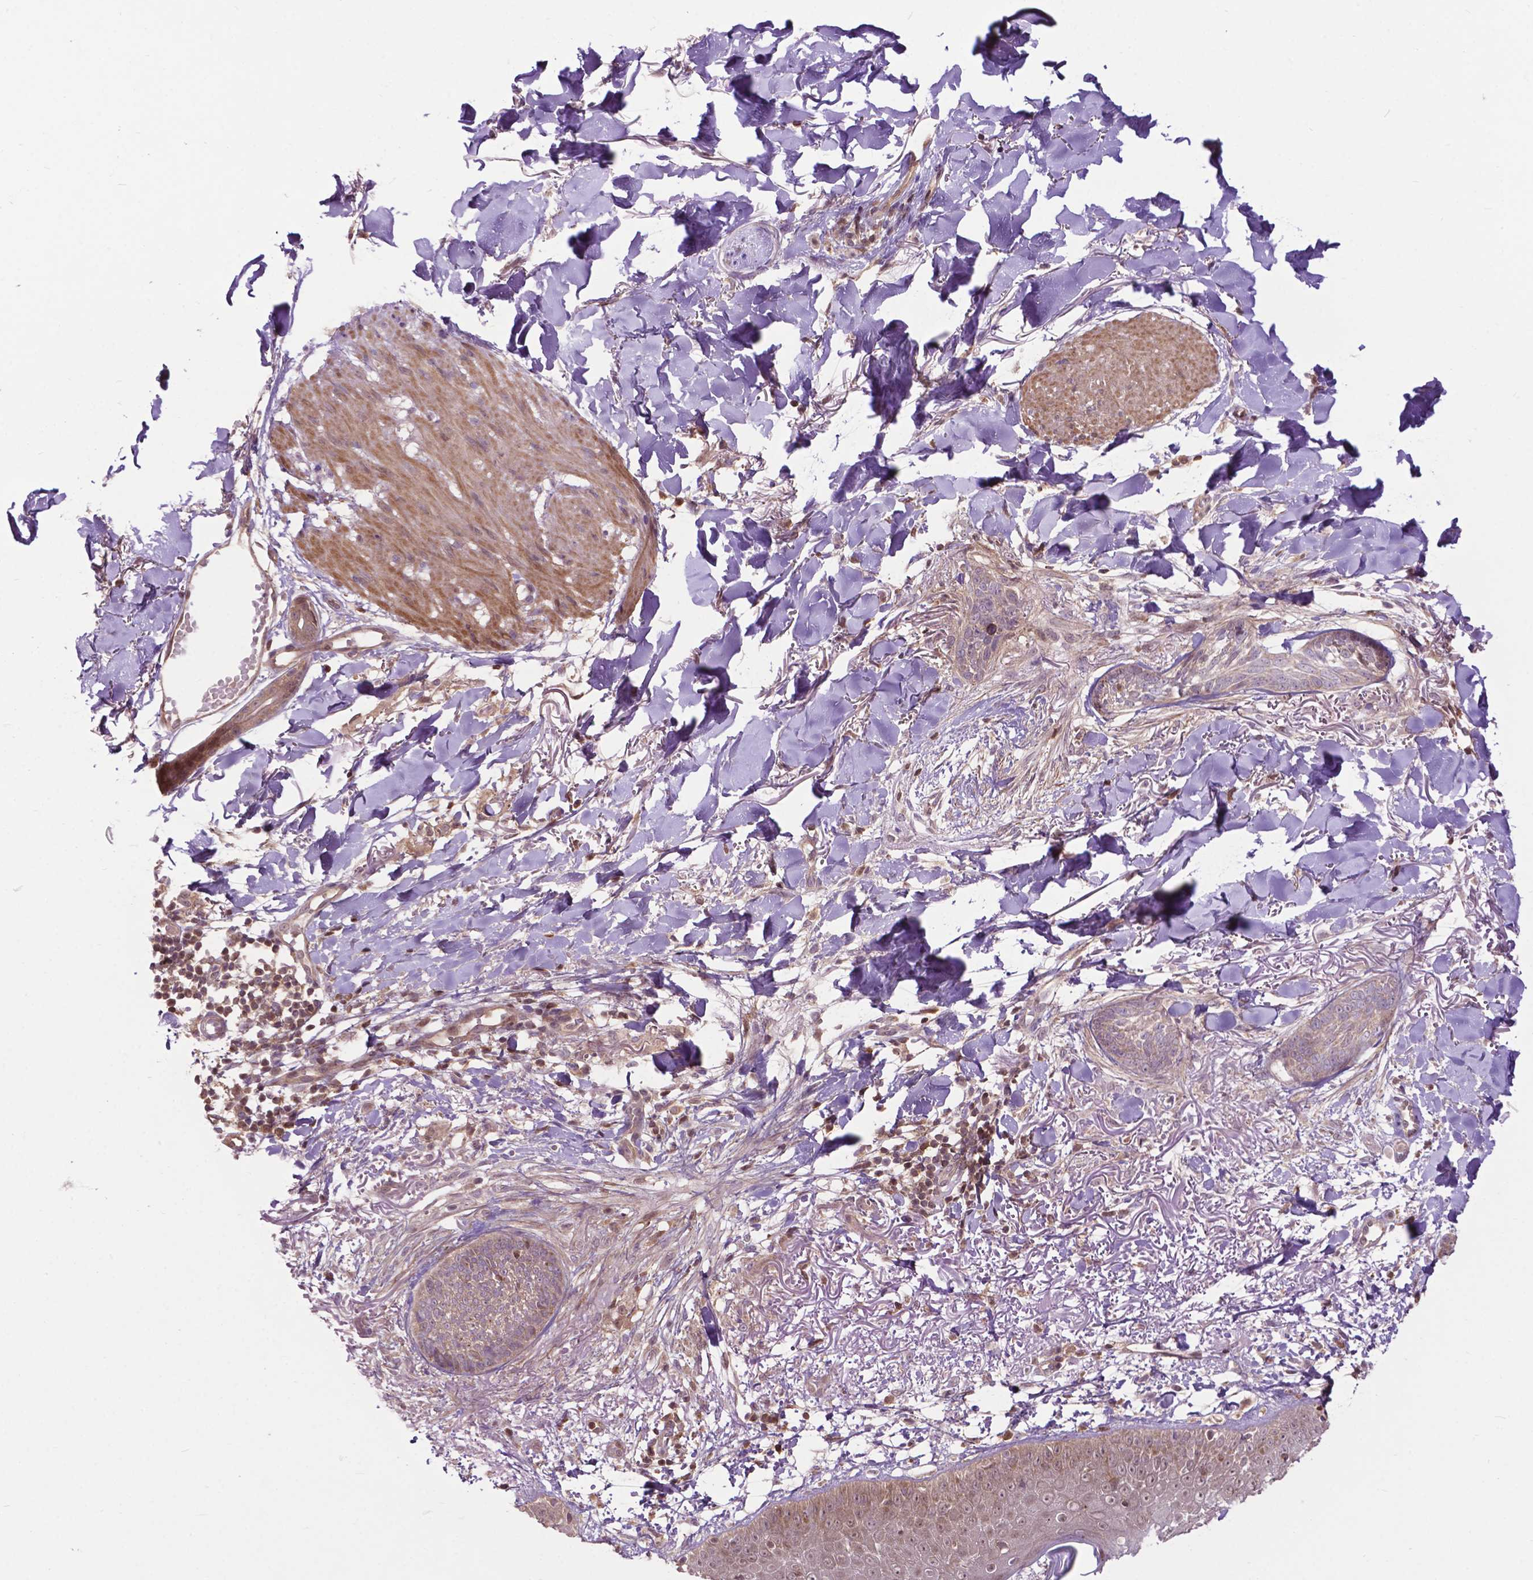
{"staining": {"intensity": "weak", "quantity": ">75%", "location": "cytoplasmic/membranous"}, "tissue": "skin cancer", "cell_type": "Tumor cells", "image_type": "cancer", "snomed": [{"axis": "morphology", "description": "Normal tissue, NOS"}, {"axis": "morphology", "description": "Basal cell carcinoma"}, {"axis": "topography", "description": "Skin"}], "caption": "Immunohistochemistry image of basal cell carcinoma (skin) stained for a protein (brown), which exhibits low levels of weak cytoplasmic/membranous expression in approximately >75% of tumor cells.", "gene": "CHMP4A", "patient": {"sex": "male", "age": 84}}